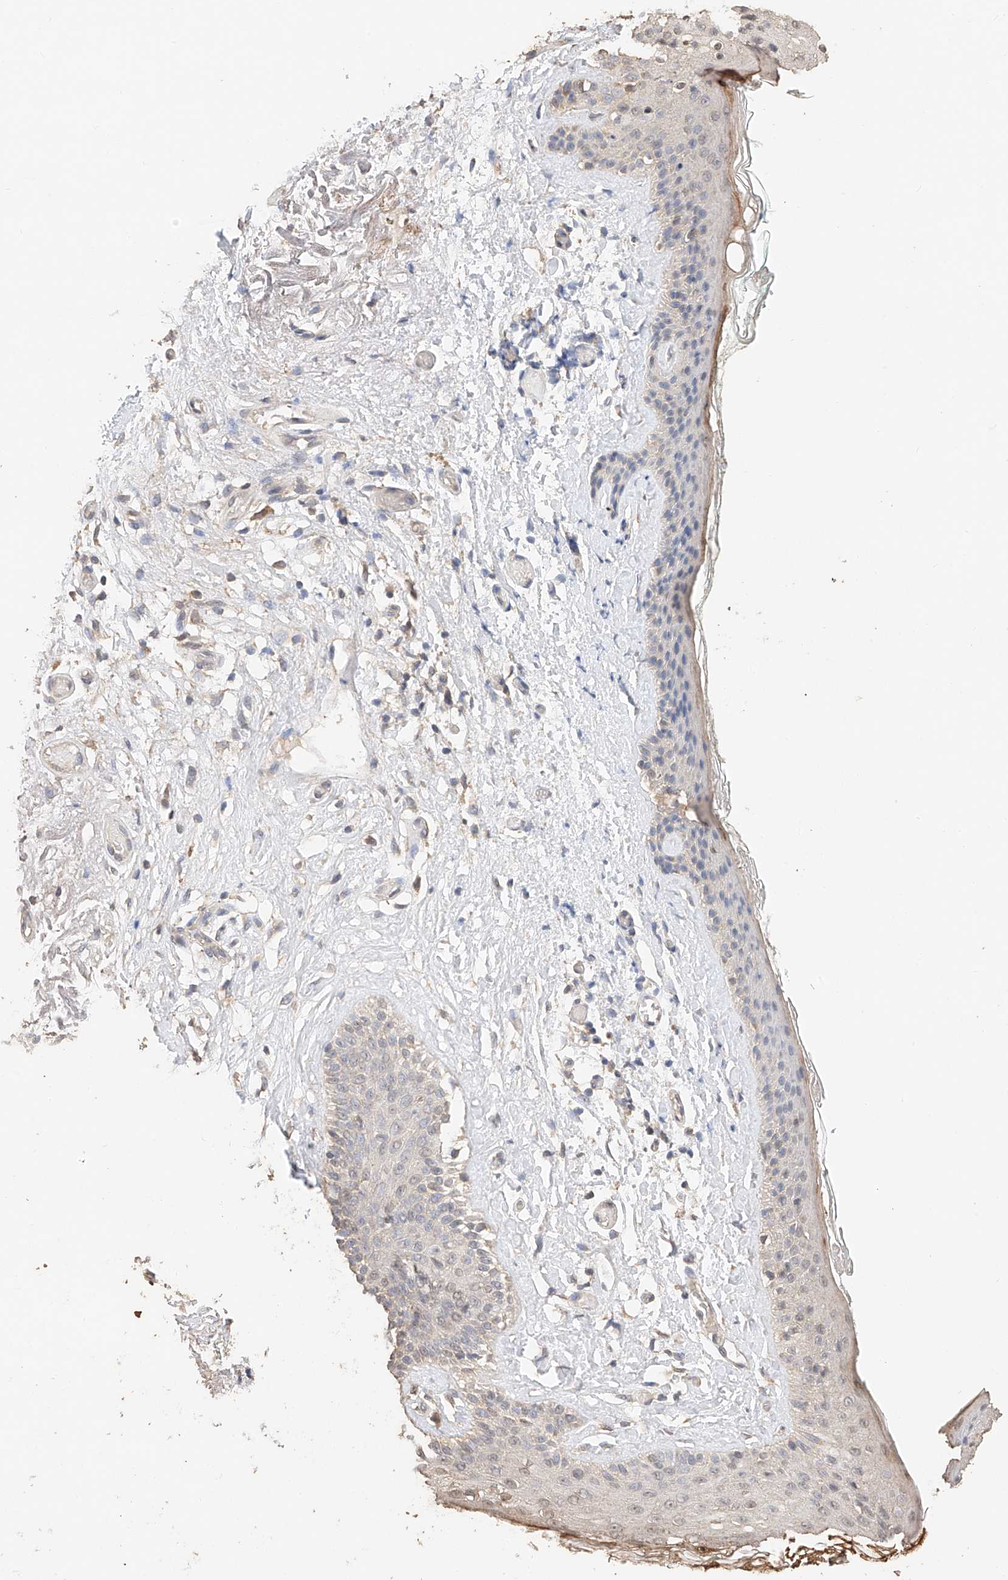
{"staining": {"intensity": "weak", "quantity": "<25%", "location": "nuclear"}, "tissue": "skin cancer", "cell_type": "Tumor cells", "image_type": "cancer", "snomed": [{"axis": "morphology", "description": "Basal cell carcinoma"}, {"axis": "topography", "description": "Skin"}], "caption": "Basal cell carcinoma (skin) was stained to show a protein in brown. There is no significant staining in tumor cells.", "gene": "IL22RA2", "patient": {"sex": "female", "age": 84}}